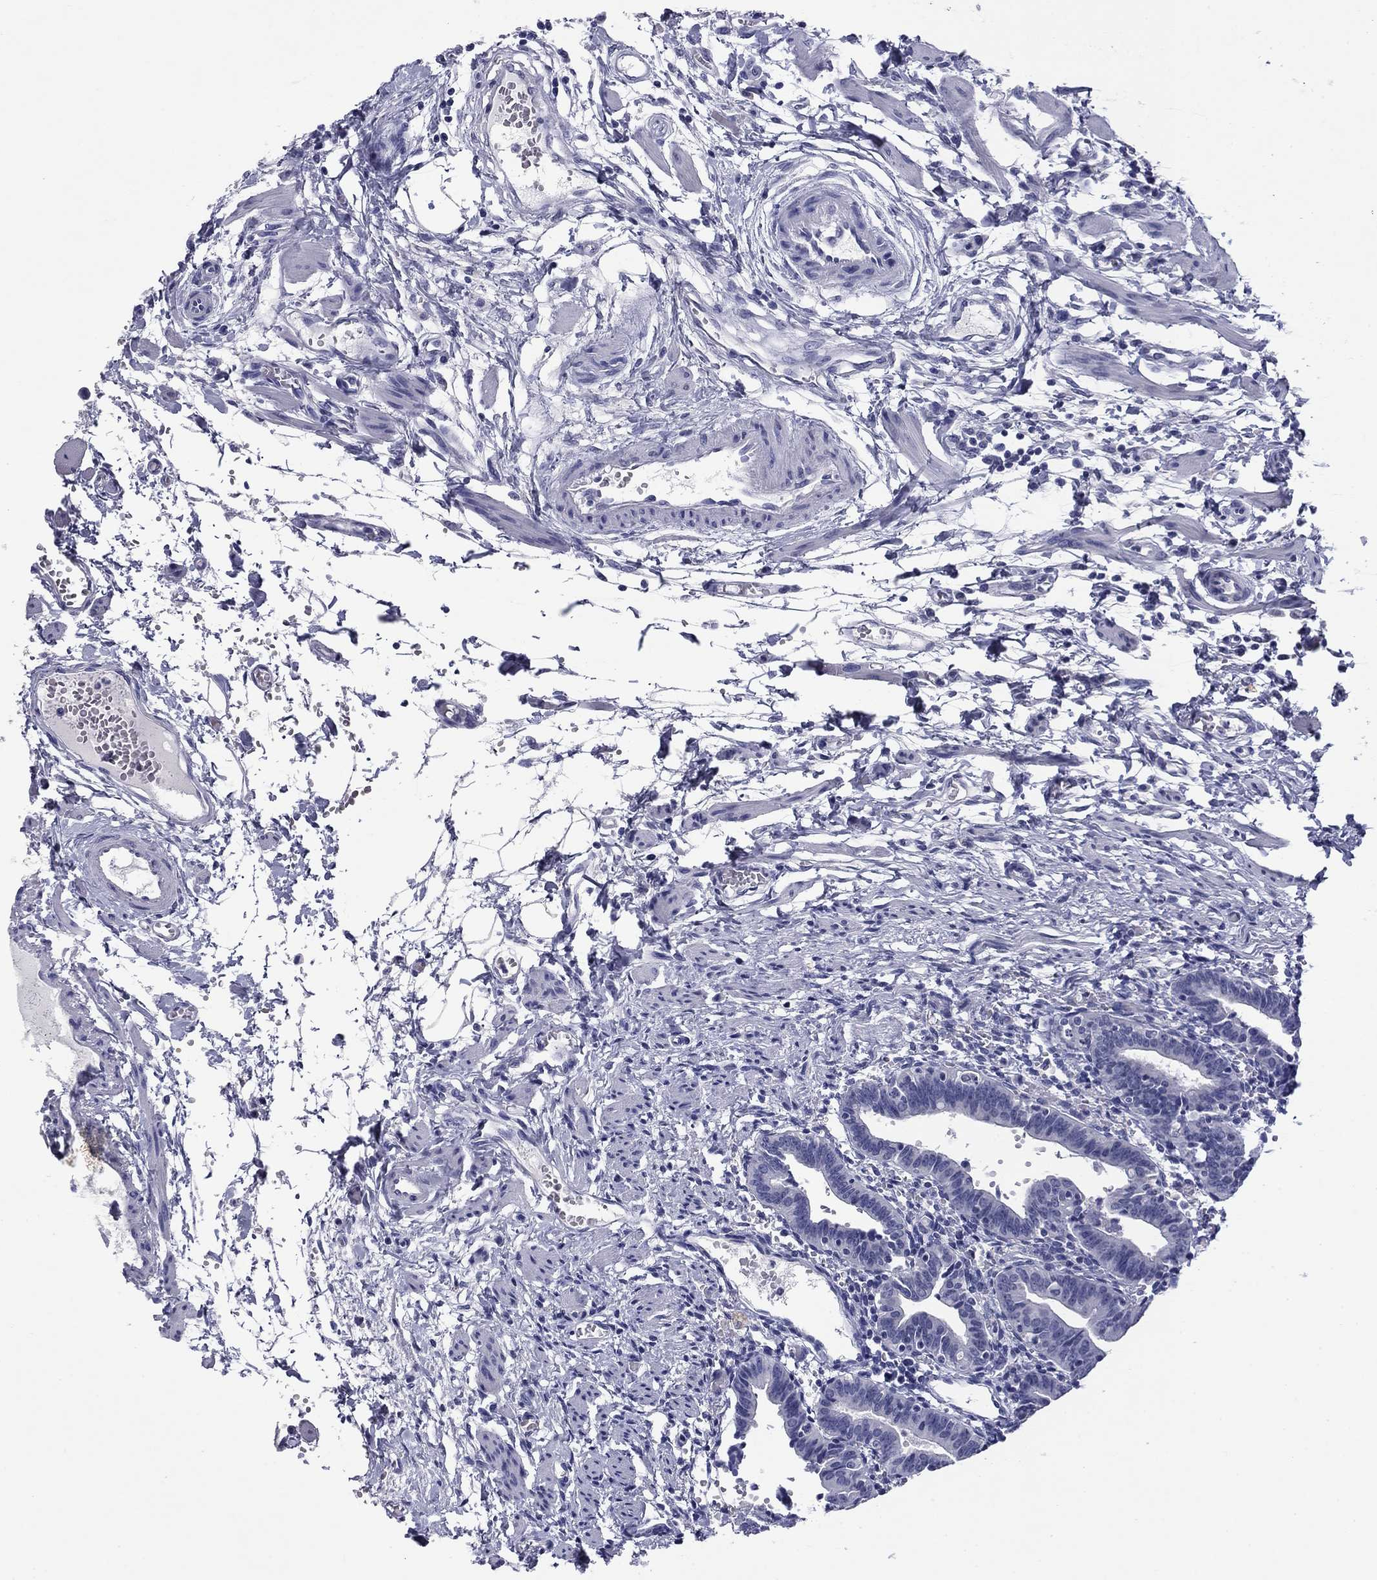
{"staining": {"intensity": "negative", "quantity": "none", "location": "none"}, "tissue": "fallopian tube", "cell_type": "Glandular cells", "image_type": "normal", "snomed": [{"axis": "morphology", "description": "Normal tissue, NOS"}, {"axis": "morphology", "description": "Carcinoma, endometroid"}, {"axis": "topography", "description": "Fallopian tube"}, {"axis": "topography", "description": "Ovary"}], "caption": "Immunohistochemistry micrograph of unremarkable human fallopian tube stained for a protein (brown), which reveals no staining in glandular cells. Brightfield microscopy of immunohistochemistry (IHC) stained with DAB (3,3'-diaminobenzidine) (brown) and hematoxylin (blue), captured at high magnification.", "gene": "HAO1", "patient": {"sex": "female", "age": 42}}